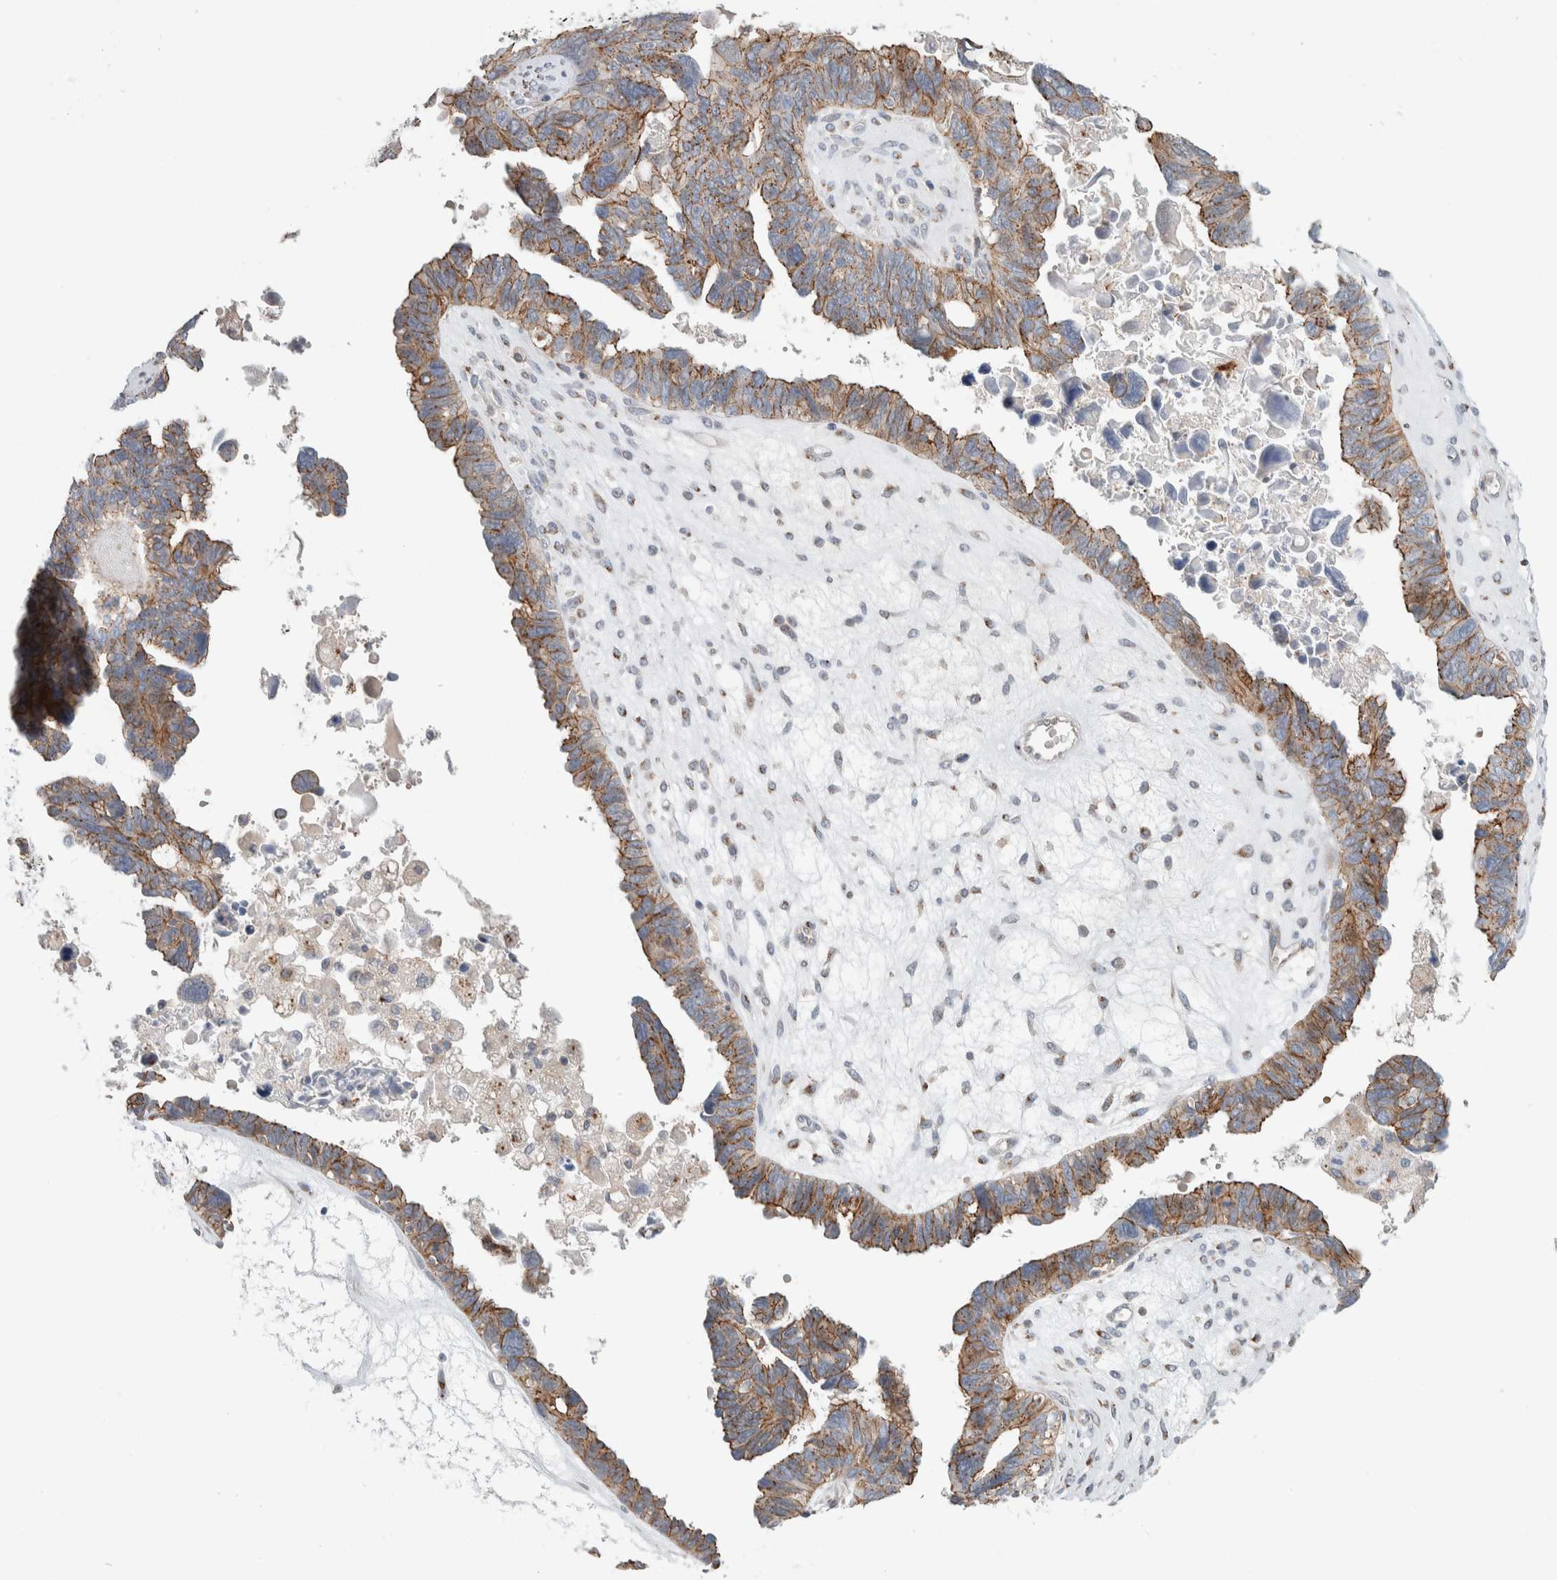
{"staining": {"intensity": "moderate", "quantity": ">75%", "location": "cytoplasmic/membranous"}, "tissue": "ovarian cancer", "cell_type": "Tumor cells", "image_type": "cancer", "snomed": [{"axis": "morphology", "description": "Cystadenocarcinoma, serous, NOS"}, {"axis": "topography", "description": "Ovary"}], "caption": "Approximately >75% of tumor cells in serous cystadenocarcinoma (ovarian) reveal moderate cytoplasmic/membranous protein positivity as visualized by brown immunohistochemical staining.", "gene": "SLC38A10", "patient": {"sex": "female", "age": 79}}